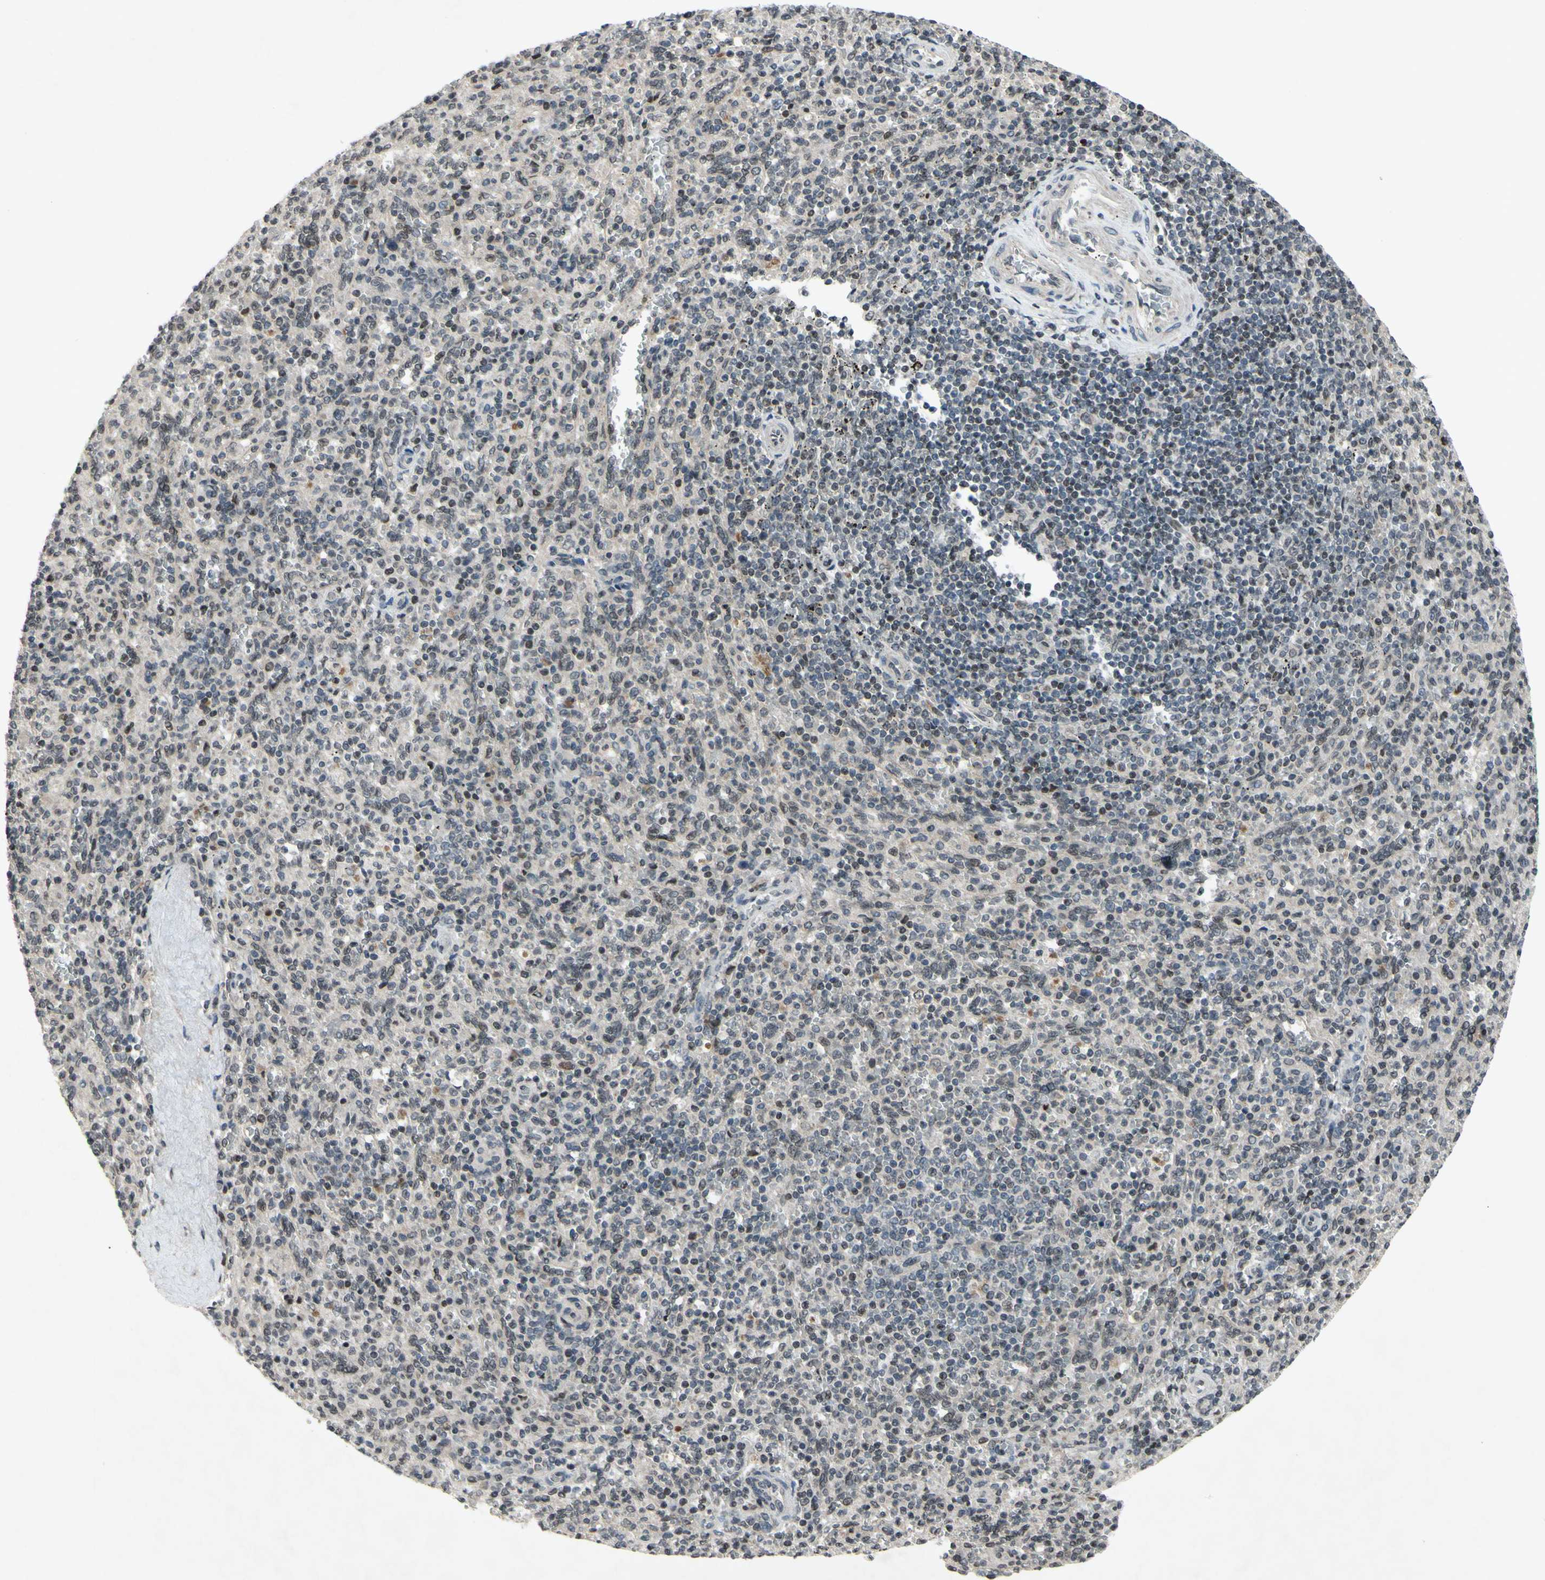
{"staining": {"intensity": "negative", "quantity": "none", "location": "none"}, "tissue": "spleen", "cell_type": "Cells in red pulp", "image_type": "normal", "snomed": [{"axis": "morphology", "description": "Normal tissue, NOS"}, {"axis": "topography", "description": "Spleen"}], "caption": "The immunohistochemistry (IHC) histopathology image has no significant staining in cells in red pulp of spleen. (DAB (3,3'-diaminobenzidine) IHC with hematoxylin counter stain).", "gene": "XPO1", "patient": {"sex": "male", "age": 36}}